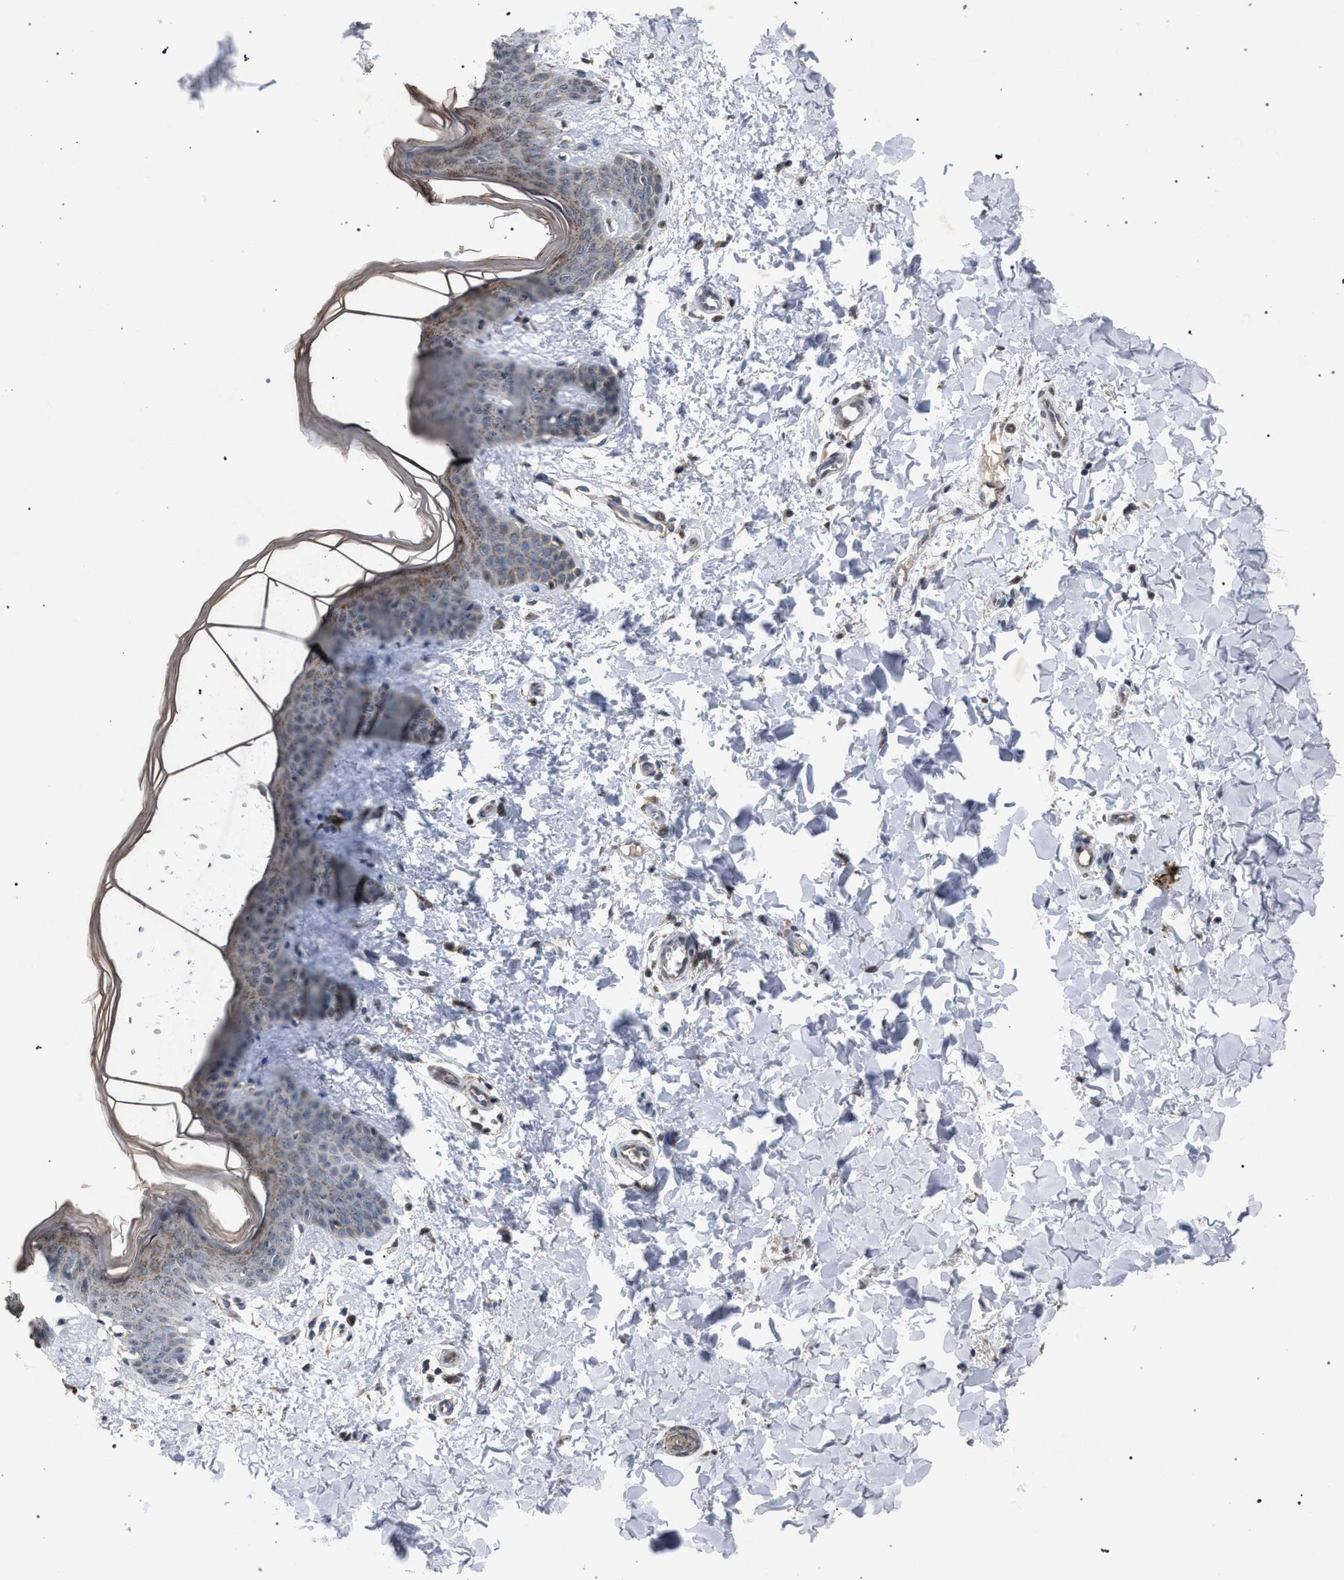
{"staining": {"intensity": "weak", "quantity": ">75%", "location": "cytoplasmic/membranous"}, "tissue": "skin", "cell_type": "Fibroblasts", "image_type": "normal", "snomed": [{"axis": "morphology", "description": "Normal tissue, NOS"}, {"axis": "topography", "description": "Skin"}], "caption": "This image displays benign skin stained with immunohistochemistry to label a protein in brown. The cytoplasmic/membranous of fibroblasts show weak positivity for the protein. Nuclei are counter-stained blue.", "gene": "HSD17B4", "patient": {"sex": "female", "age": 17}}